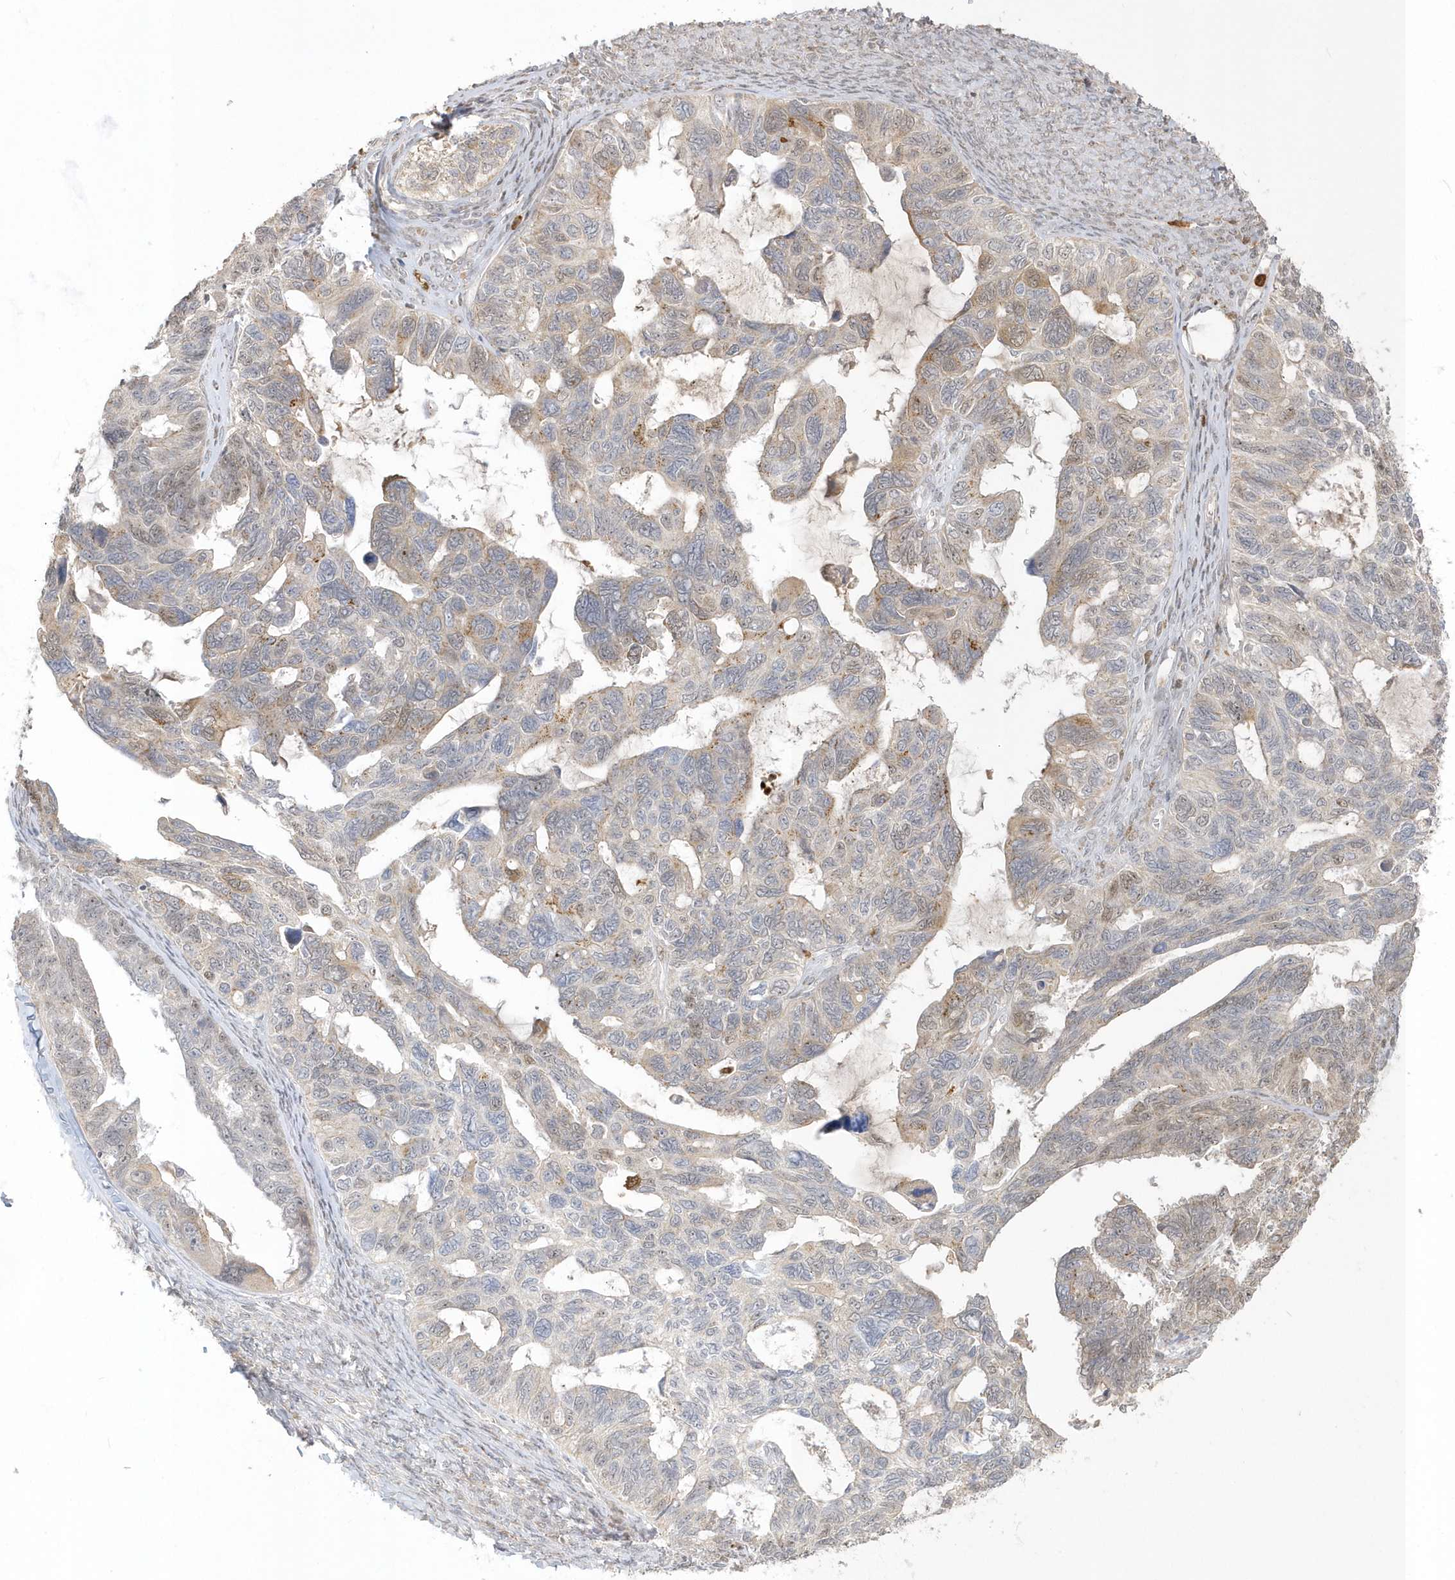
{"staining": {"intensity": "weak", "quantity": "25%-75%", "location": "cytoplasmic/membranous"}, "tissue": "ovarian cancer", "cell_type": "Tumor cells", "image_type": "cancer", "snomed": [{"axis": "morphology", "description": "Cystadenocarcinoma, serous, NOS"}, {"axis": "topography", "description": "Ovary"}], "caption": "Approximately 25%-75% of tumor cells in human ovarian cancer (serous cystadenocarcinoma) reveal weak cytoplasmic/membranous protein staining as visualized by brown immunohistochemical staining.", "gene": "NAF1", "patient": {"sex": "female", "age": 79}}